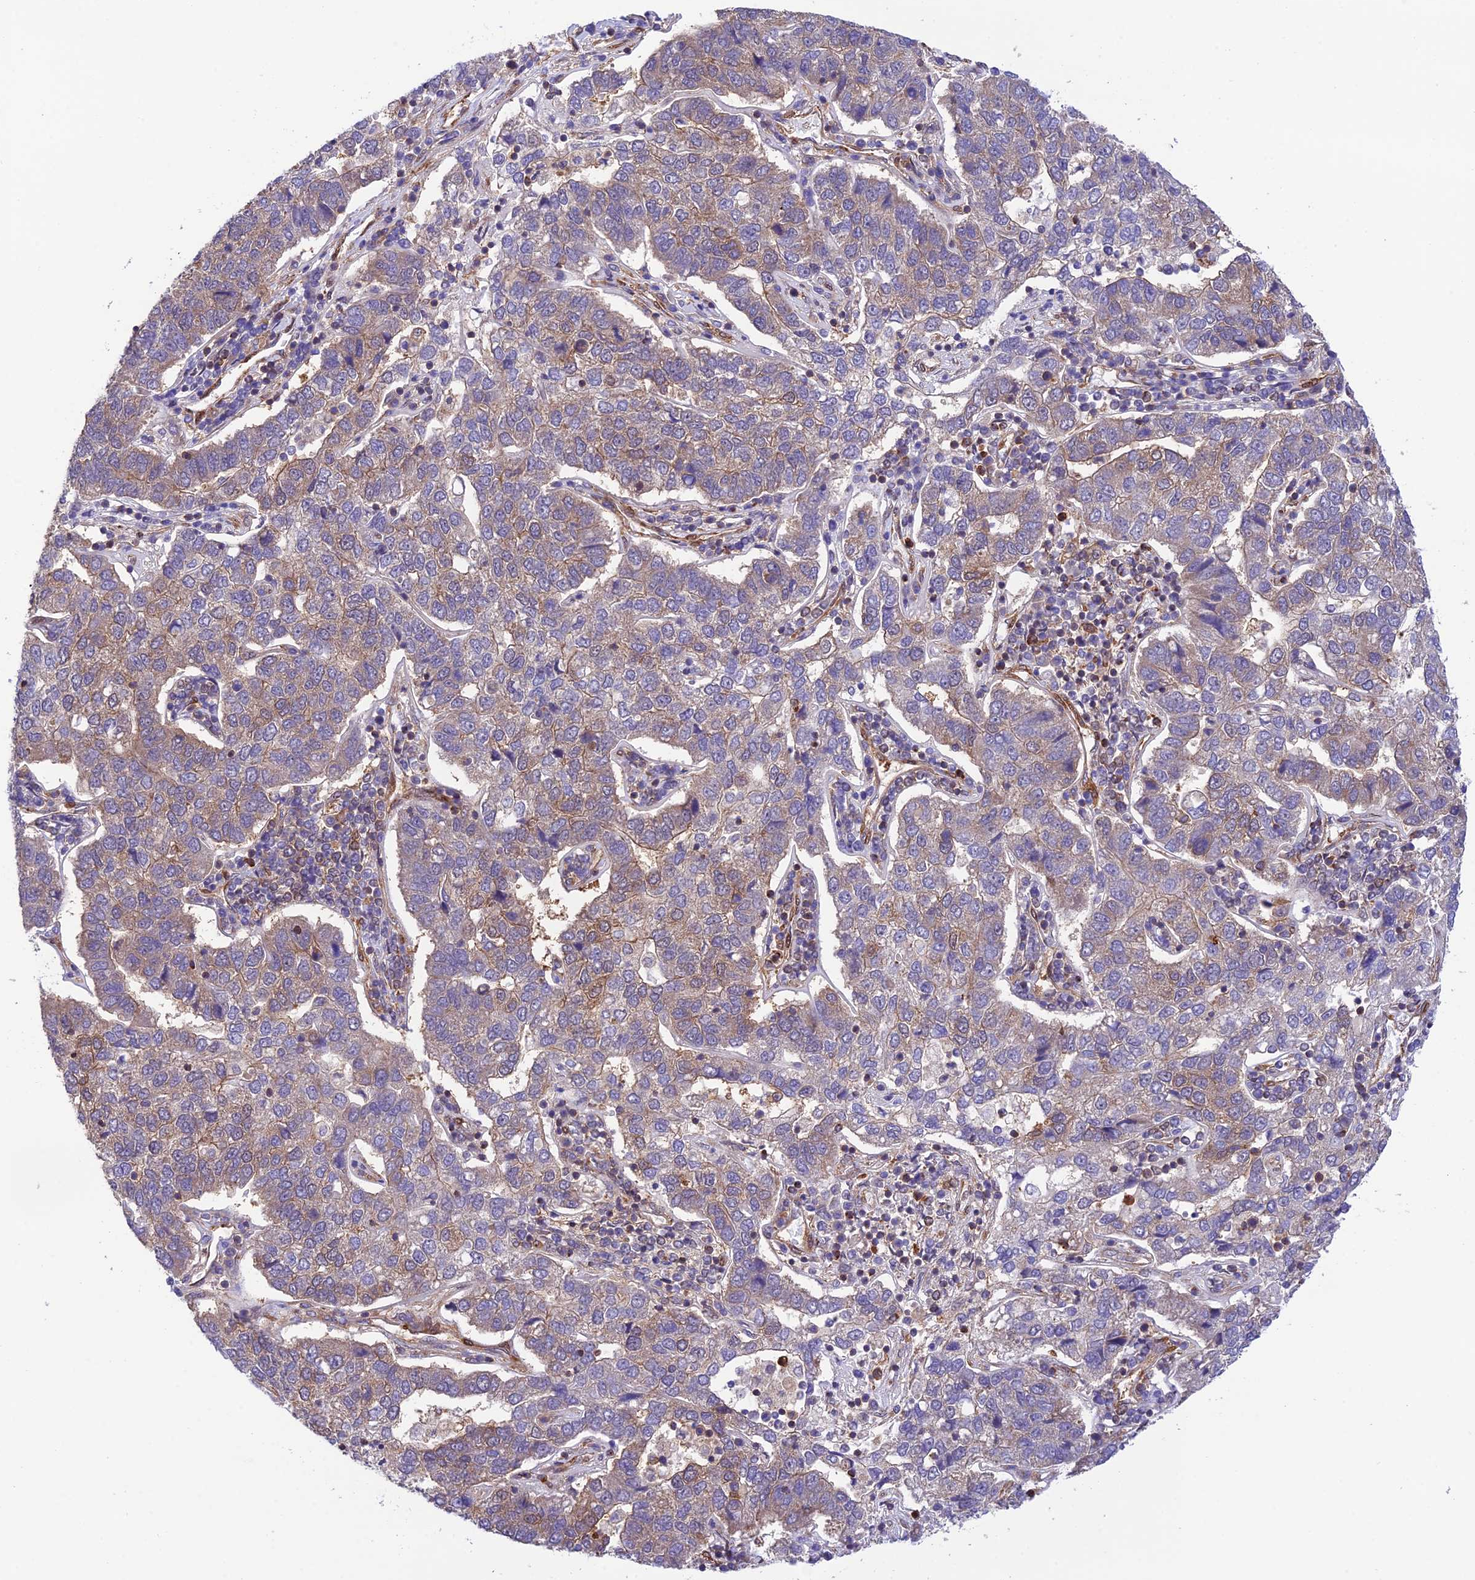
{"staining": {"intensity": "weak", "quantity": "25%-75%", "location": "cytoplasmic/membranous"}, "tissue": "pancreatic cancer", "cell_type": "Tumor cells", "image_type": "cancer", "snomed": [{"axis": "morphology", "description": "Adenocarcinoma, NOS"}, {"axis": "topography", "description": "Pancreas"}], "caption": "Immunohistochemical staining of human adenocarcinoma (pancreatic) reveals low levels of weak cytoplasmic/membranous expression in approximately 25%-75% of tumor cells.", "gene": "EVI5L", "patient": {"sex": "female", "age": 61}}